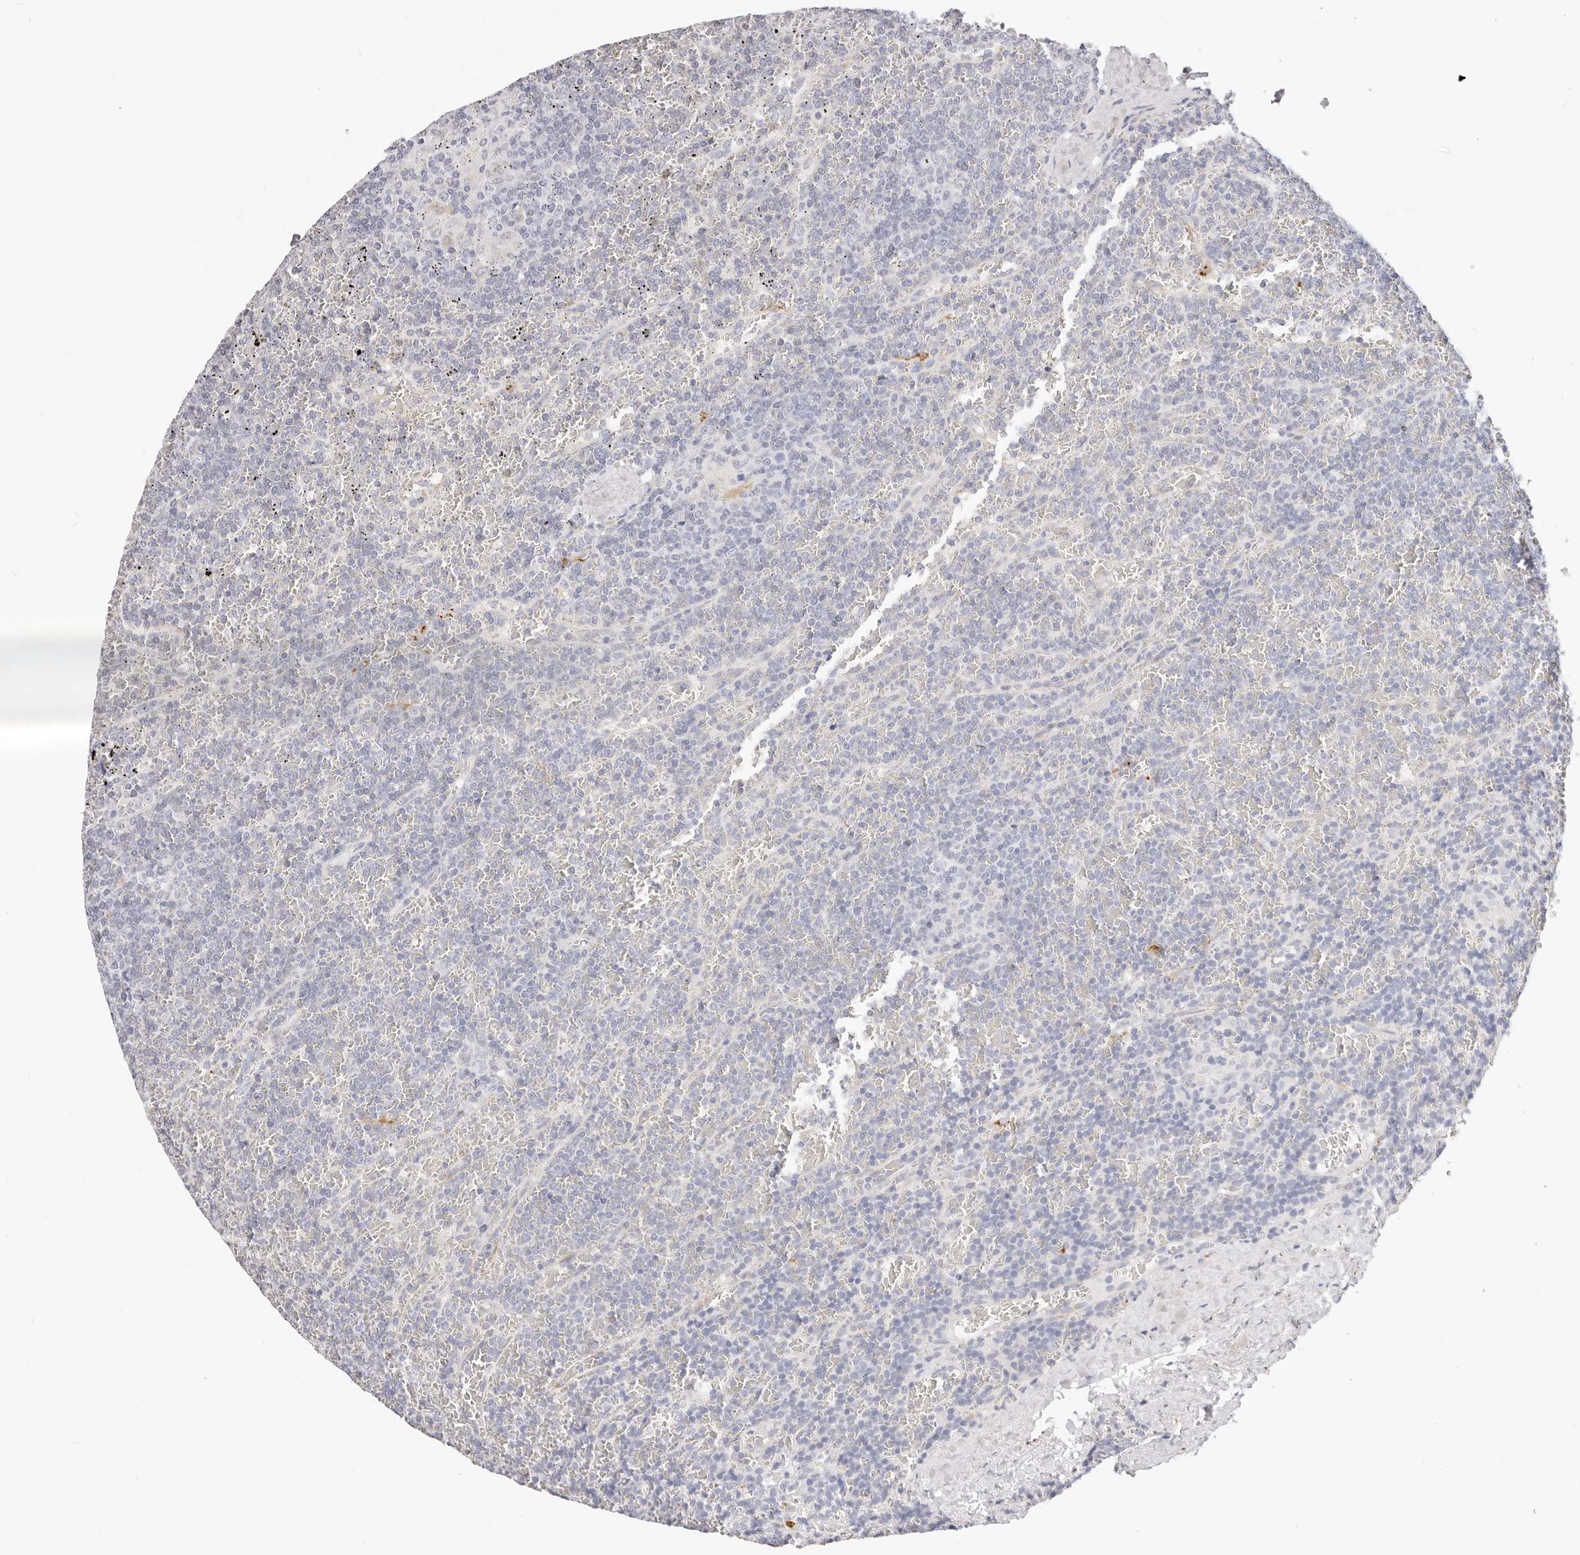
{"staining": {"intensity": "negative", "quantity": "none", "location": "none"}, "tissue": "lymphoma", "cell_type": "Tumor cells", "image_type": "cancer", "snomed": [{"axis": "morphology", "description": "Malignant lymphoma, non-Hodgkin's type, Low grade"}, {"axis": "topography", "description": "Spleen"}], "caption": "Malignant lymphoma, non-Hodgkin's type (low-grade) was stained to show a protein in brown. There is no significant positivity in tumor cells. (DAB IHC visualized using brightfield microscopy, high magnification).", "gene": "STKLD1", "patient": {"sex": "female", "age": 19}}